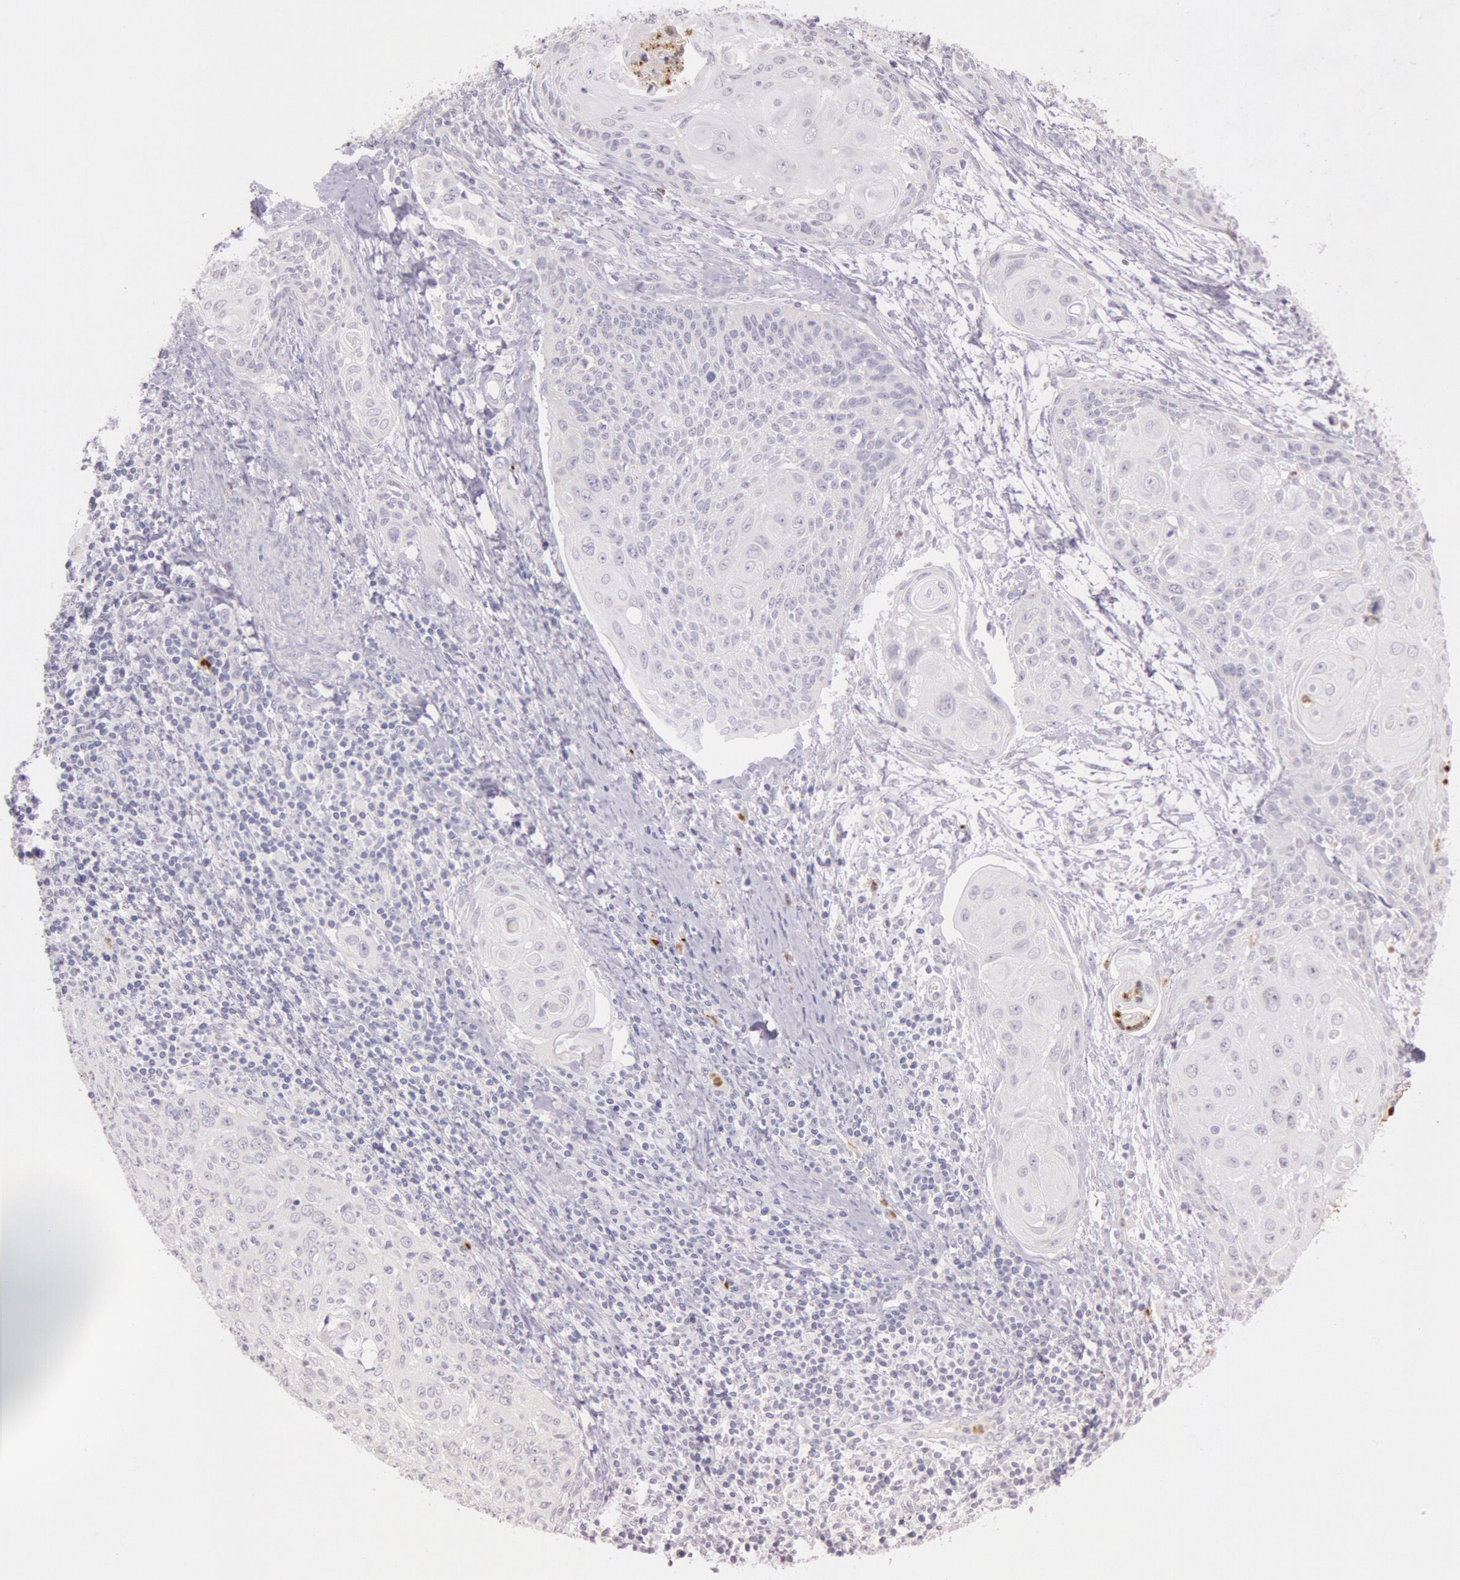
{"staining": {"intensity": "negative", "quantity": "none", "location": "none"}, "tissue": "cervical cancer", "cell_type": "Tumor cells", "image_type": "cancer", "snomed": [{"axis": "morphology", "description": "Squamous cell carcinoma, NOS"}, {"axis": "topography", "description": "Cervix"}], "caption": "Immunohistochemical staining of squamous cell carcinoma (cervical) demonstrates no significant staining in tumor cells.", "gene": "KDM6A", "patient": {"sex": "female", "age": 33}}